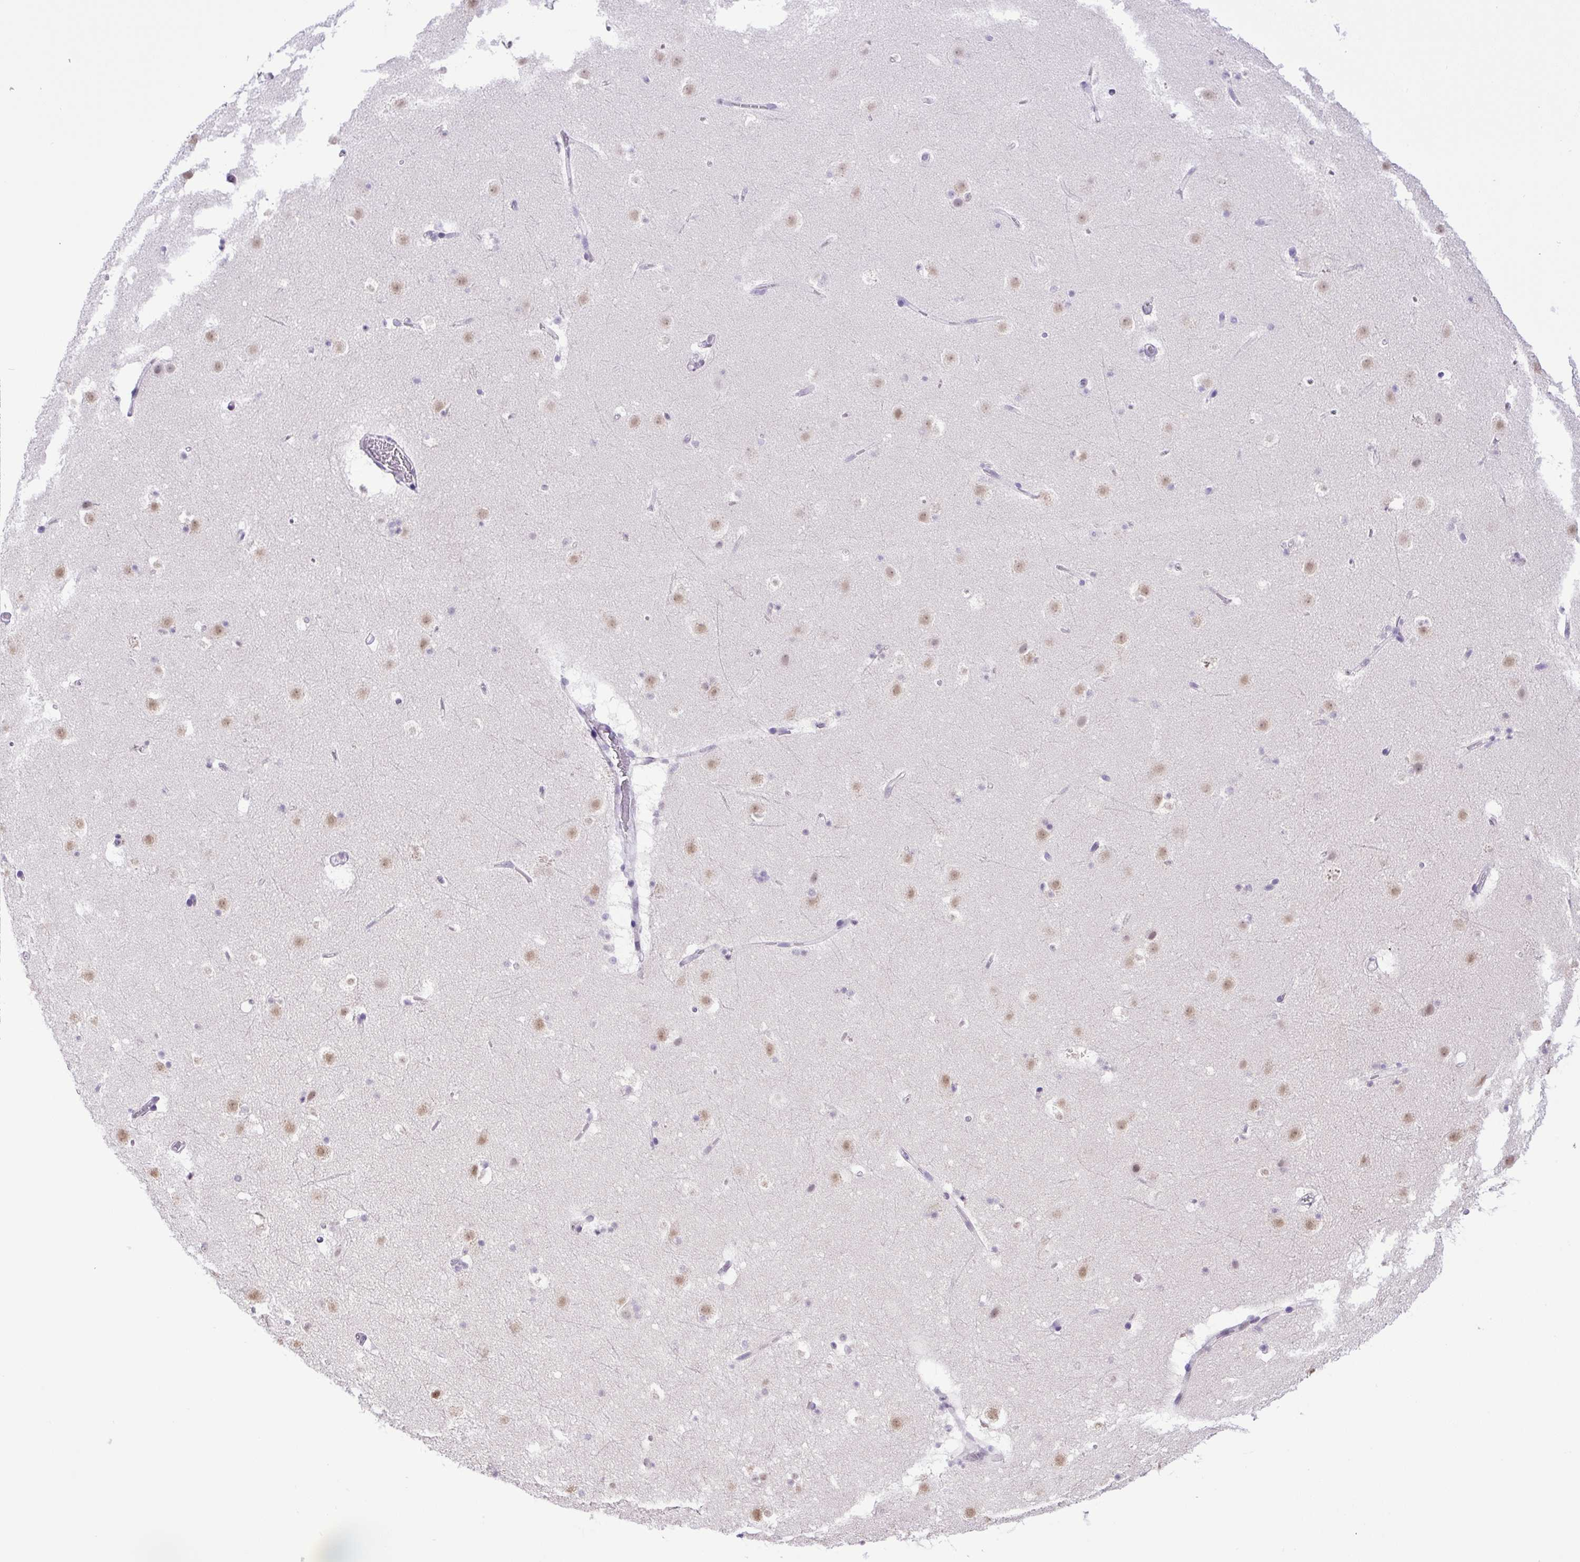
{"staining": {"intensity": "moderate", "quantity": "<25%", "location": "nuclear"}, "tissue": "caudate", "cell_type": "Glial cells", "image_type": "normal", "snomed": [{"axis": "morphology", "description": "Normal tissue, NOS"}, {"axis": "topography", "description": "Lateral ventricle wall"}], "caption": "IHC histopathology image of unremarkable human caudate stained for a protein (brown), which displays low levels of moderate nuclear expression in about <25% of glial cells.", "gene": "SGTA", "patient": {"sex": "male", "age": 37}}